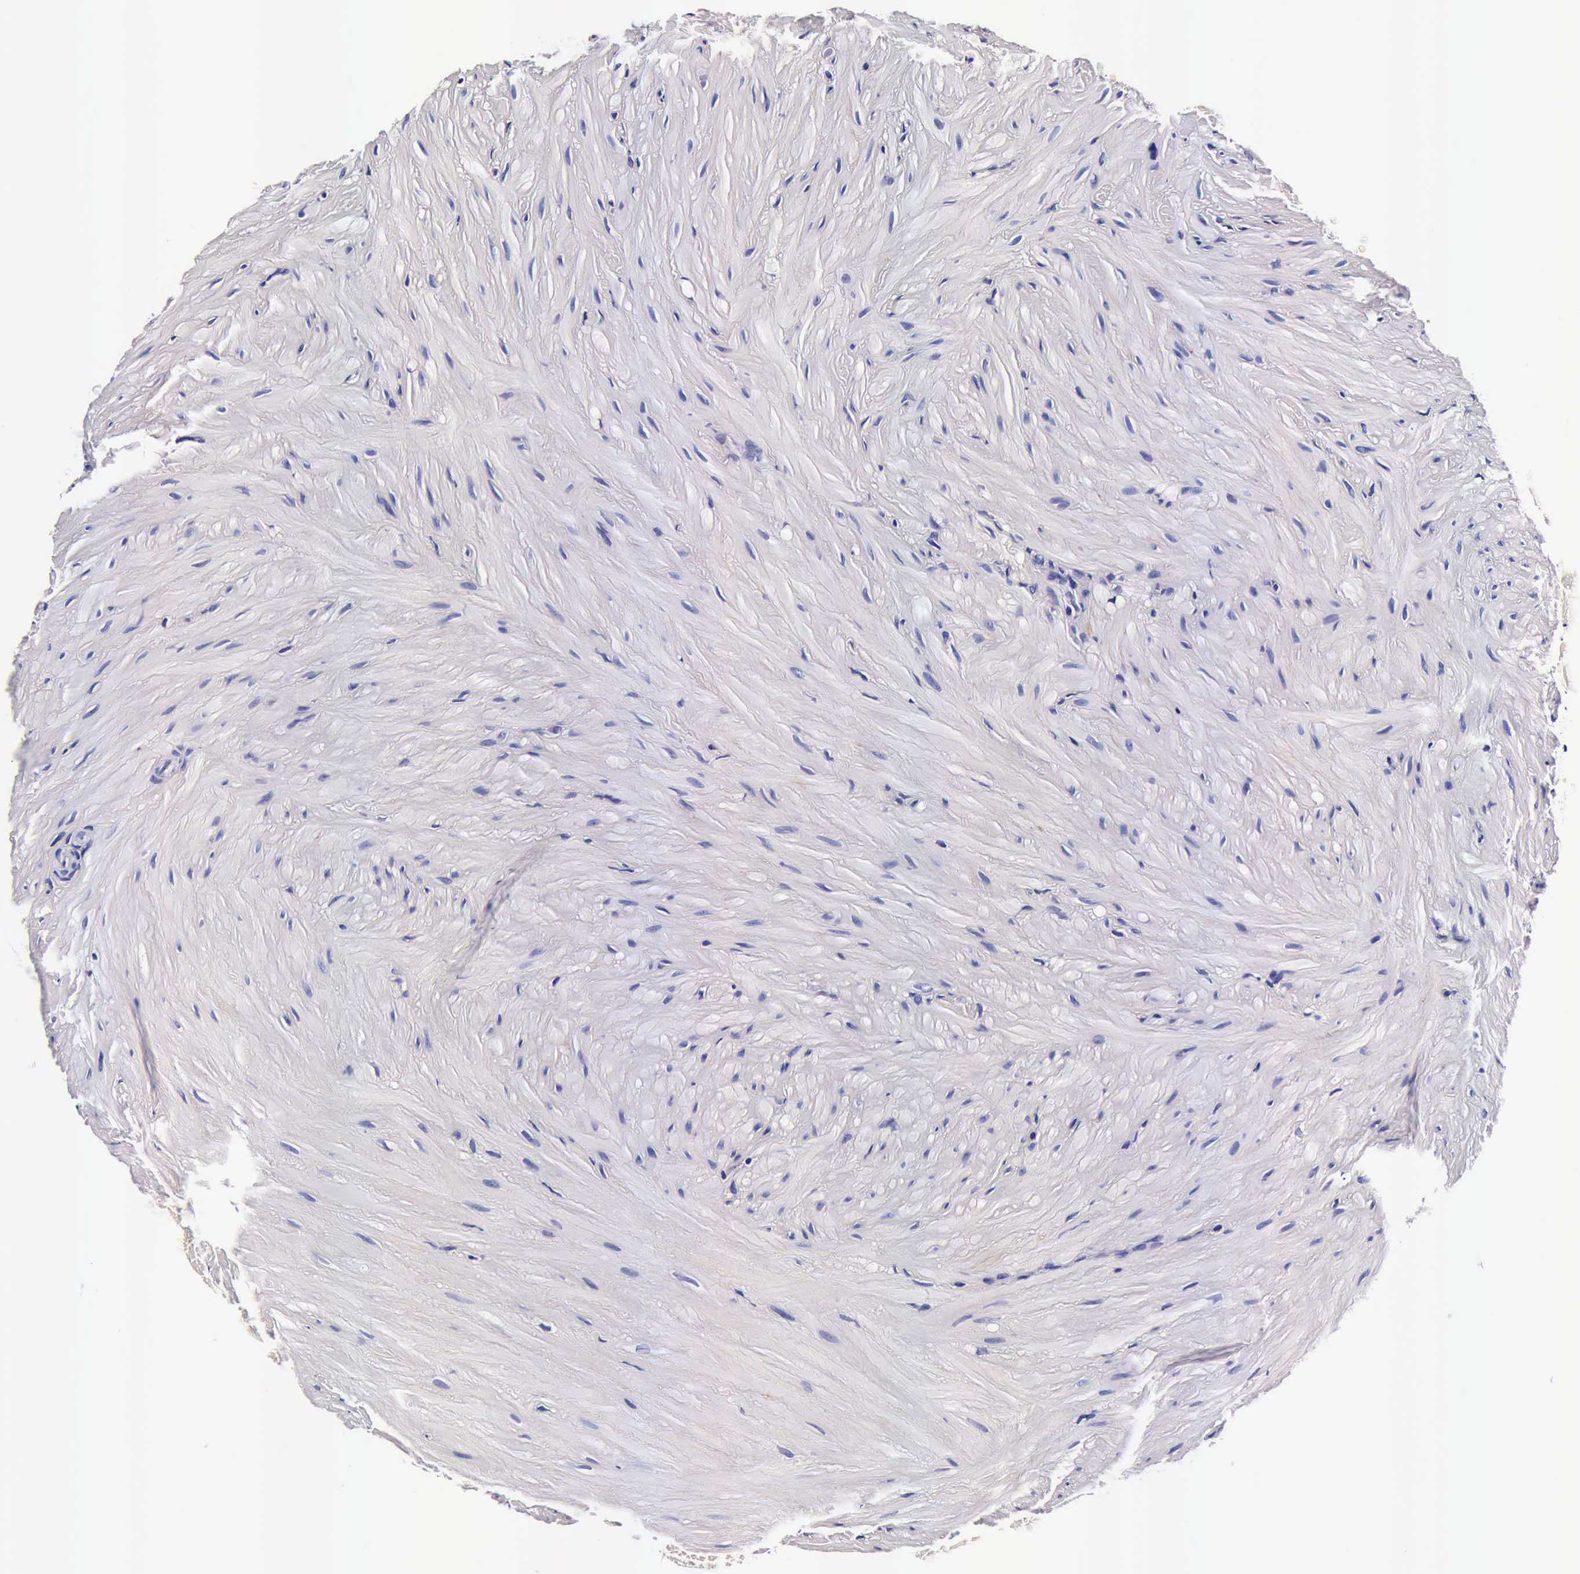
{"staining": {"intensity": "negative", "quantity": "none", "location": "none"}, "tissue": "seminal vesicle", "cell_type": "Glandular cells", "image_type": "normal", "snomed": [{"axis": "morphology", "description": "Normal tissue, NOS"}, {"axis": "topography", "description": "Seminal veicle"}], "caption": "Immunohistochemical staining of benign seminal vesicle displays no significant expression in glandular cells. (DAB (3,3'-diaminobenzidine) IHC with hematoxylin counter stain).", "gene": "IAPP", "patient": {"sex": "male", "age": 69}}